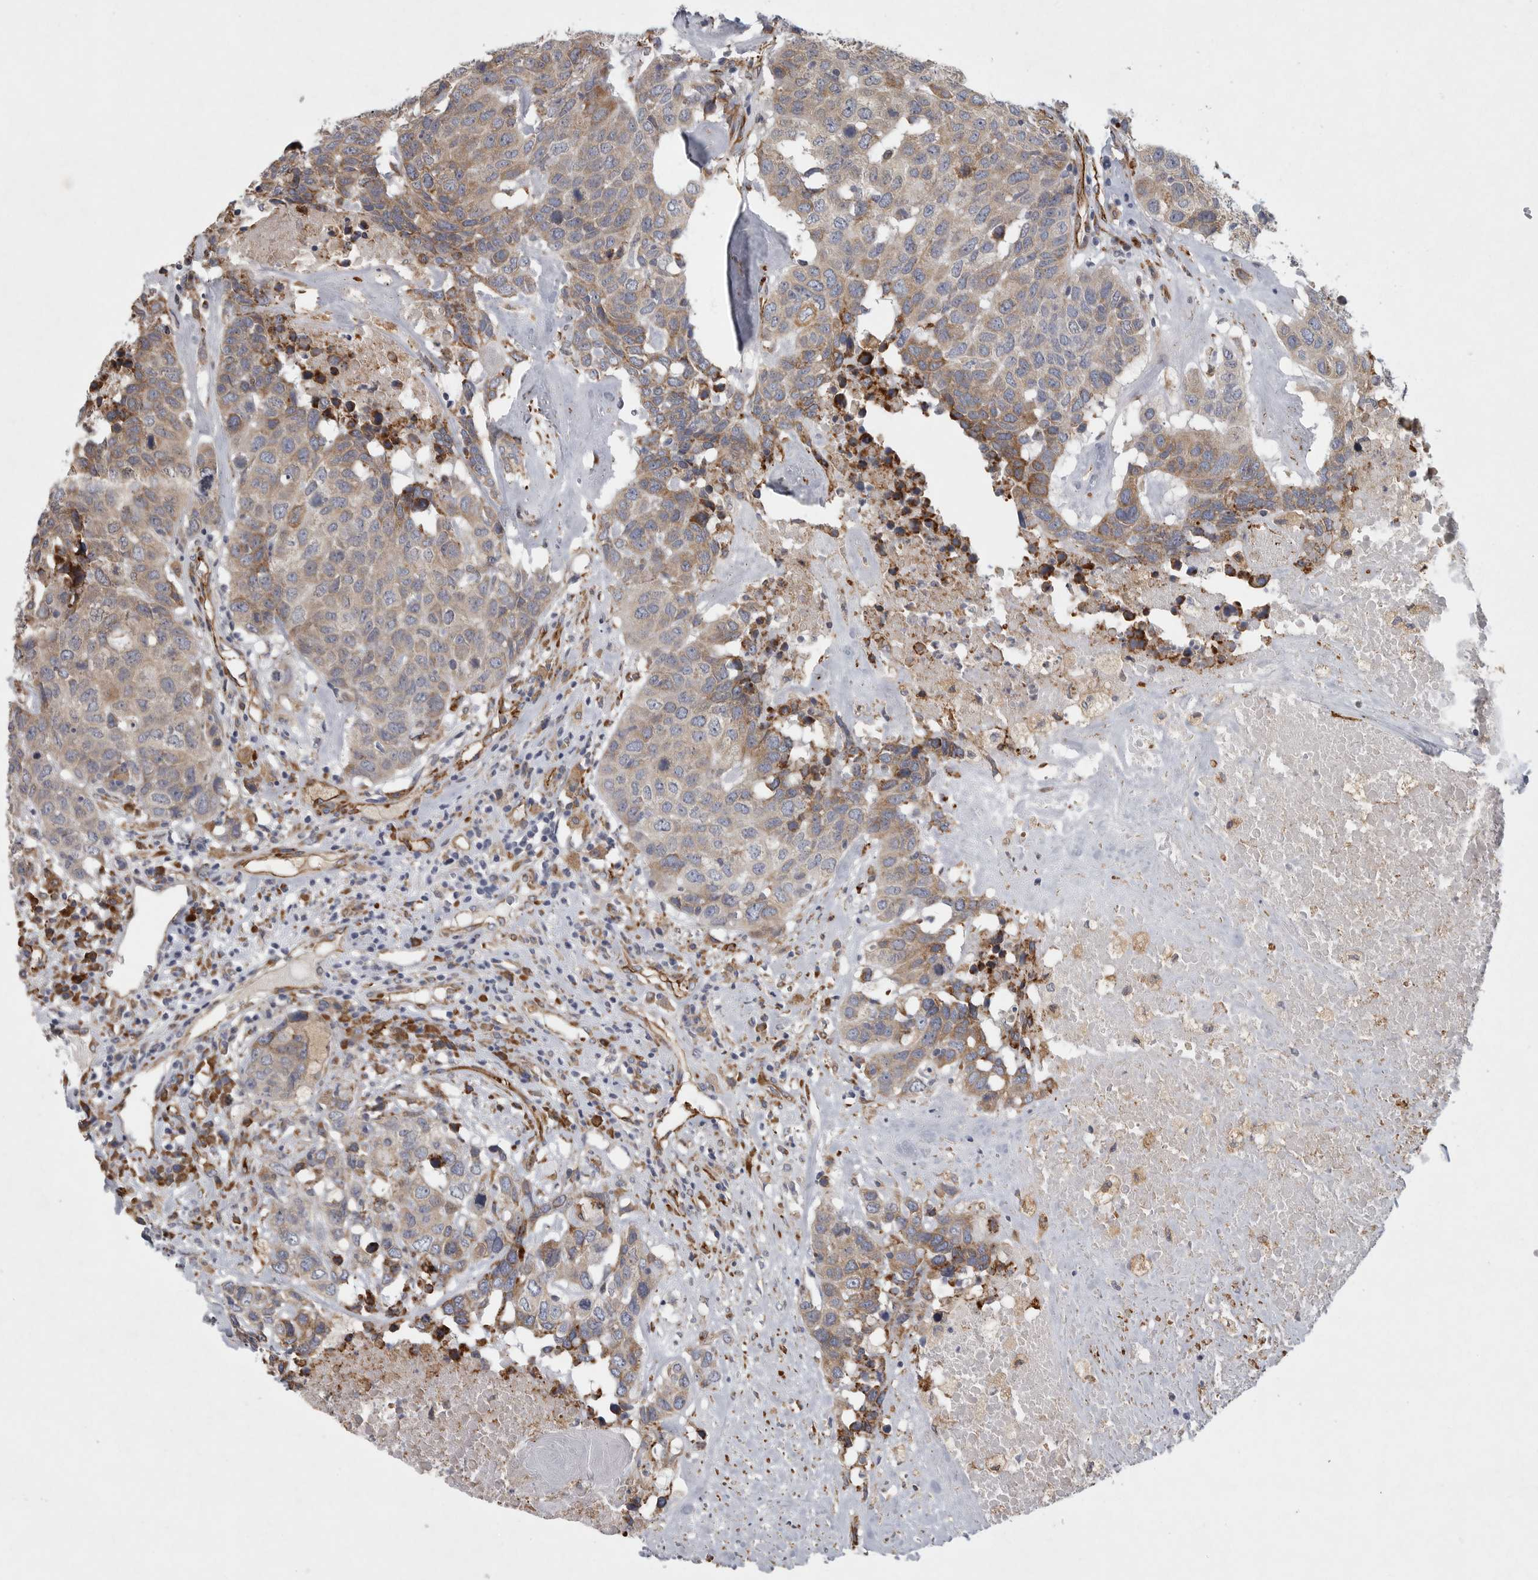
{"staining": {"intensity": "moderate", "quantity": "25%-75%", "location": "cytoplasmic/membranous"}, "tissue": "head and neck cancer", "cell_type": "Tumor cells", "image_type": "cancer", "snomed": [{"axis": "morphology", "description": "Squamous cell carcinoma, NOS"}, {"axis": "topography", "description": "Head-Neck"}], "caption": "A photomicrograph showing moderate cytoplasmic/membranous expression in approximately 25%-75% of tumor cells in squamous cell carcinoma (head and neck), as visualized by brown immunohistochemical staining.", "gene": "MINPP1", "patient": {"sex": "male", "age": 66}}